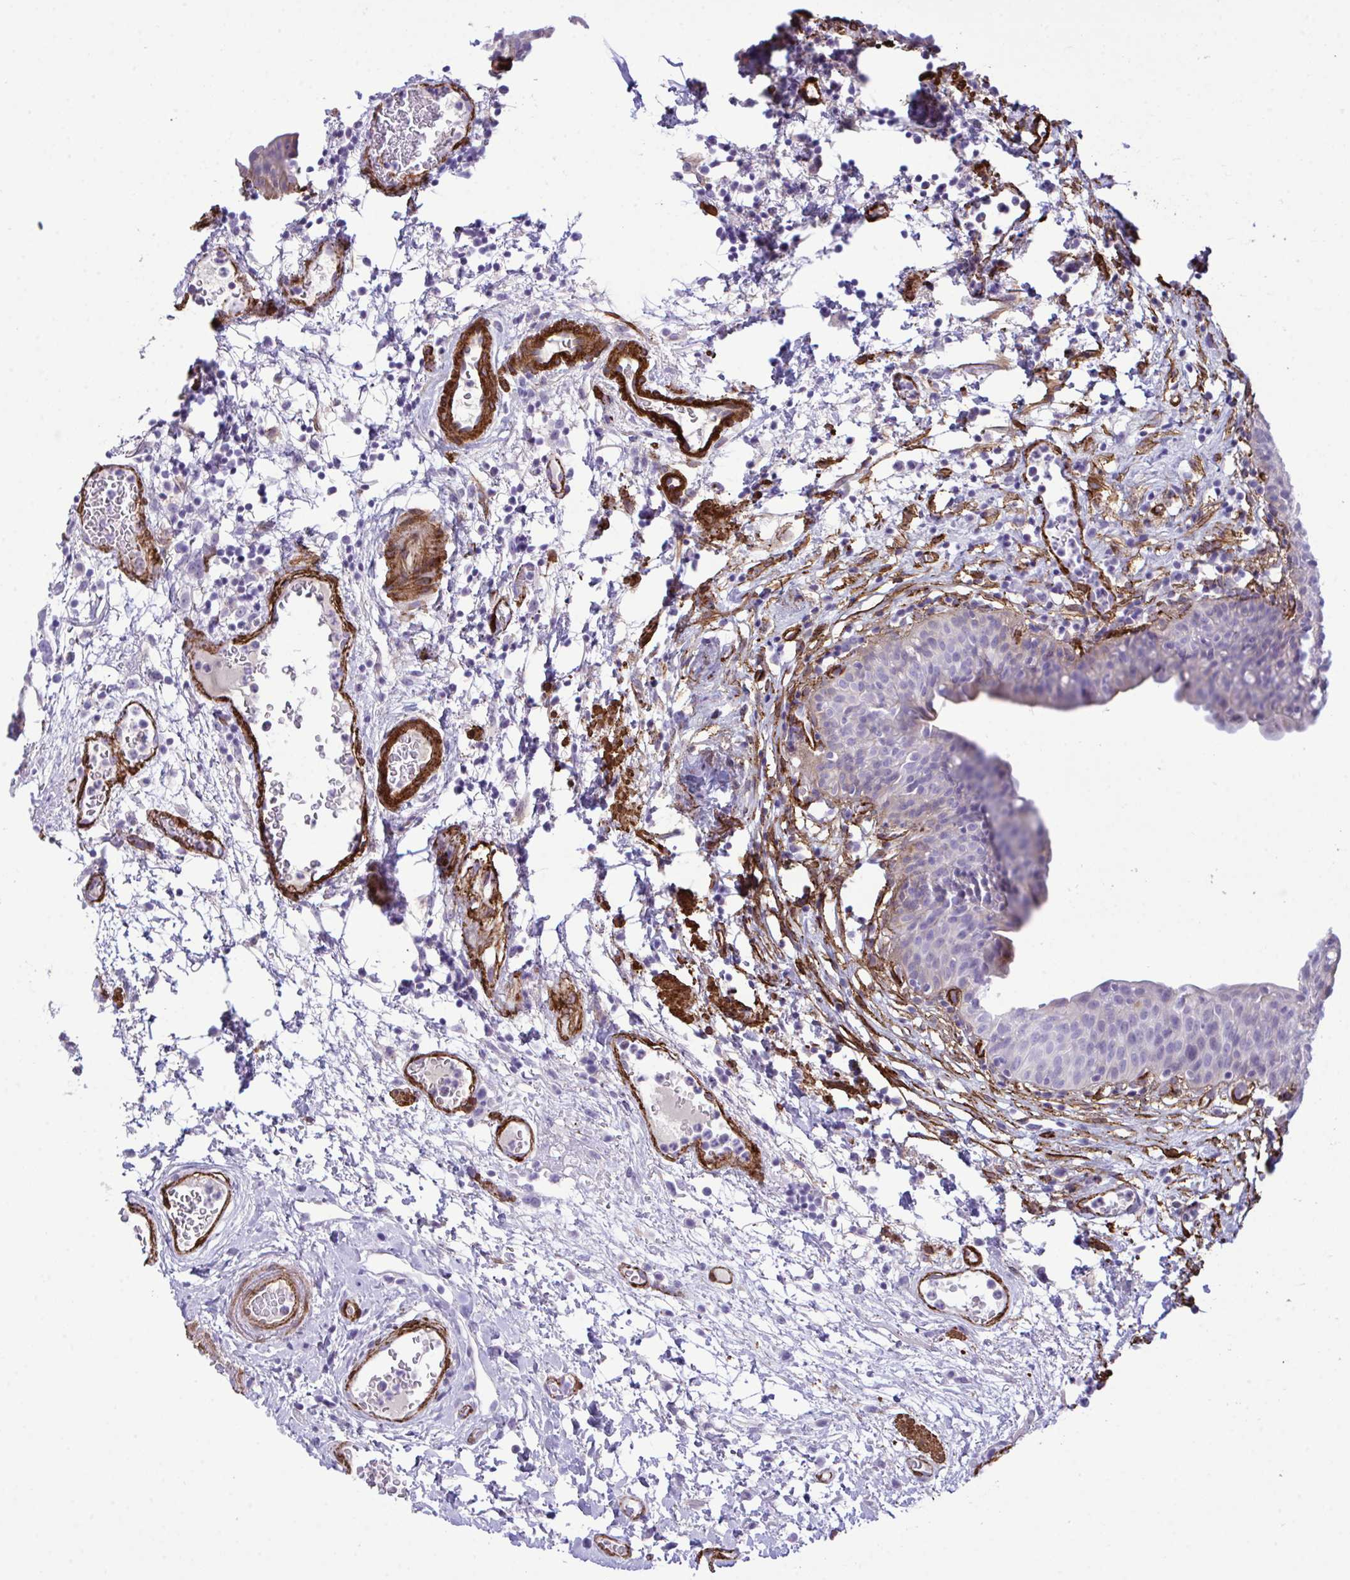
{"staining": {"intensity": "negative", "quantity": "none", "location": "none"}, "tissue": "urinary bladder", "cell_type": "Urothelial cells", "image_type": "normal", "snomed": [{"axis": "morphology", "description": "Normal tissue, NOS"}, {"axis": "morphology", "description": "Inflammation, NOS"}, {"axis": "topography", "description": "Urinary bladder"}], "caption": "An IHC micrograph of normal urinary bladder is shown. There is no staining in urothelial cells of urinary bladder.", "gene": "SYNPO2L", "patient": {"sex": "male", "age": 57}}